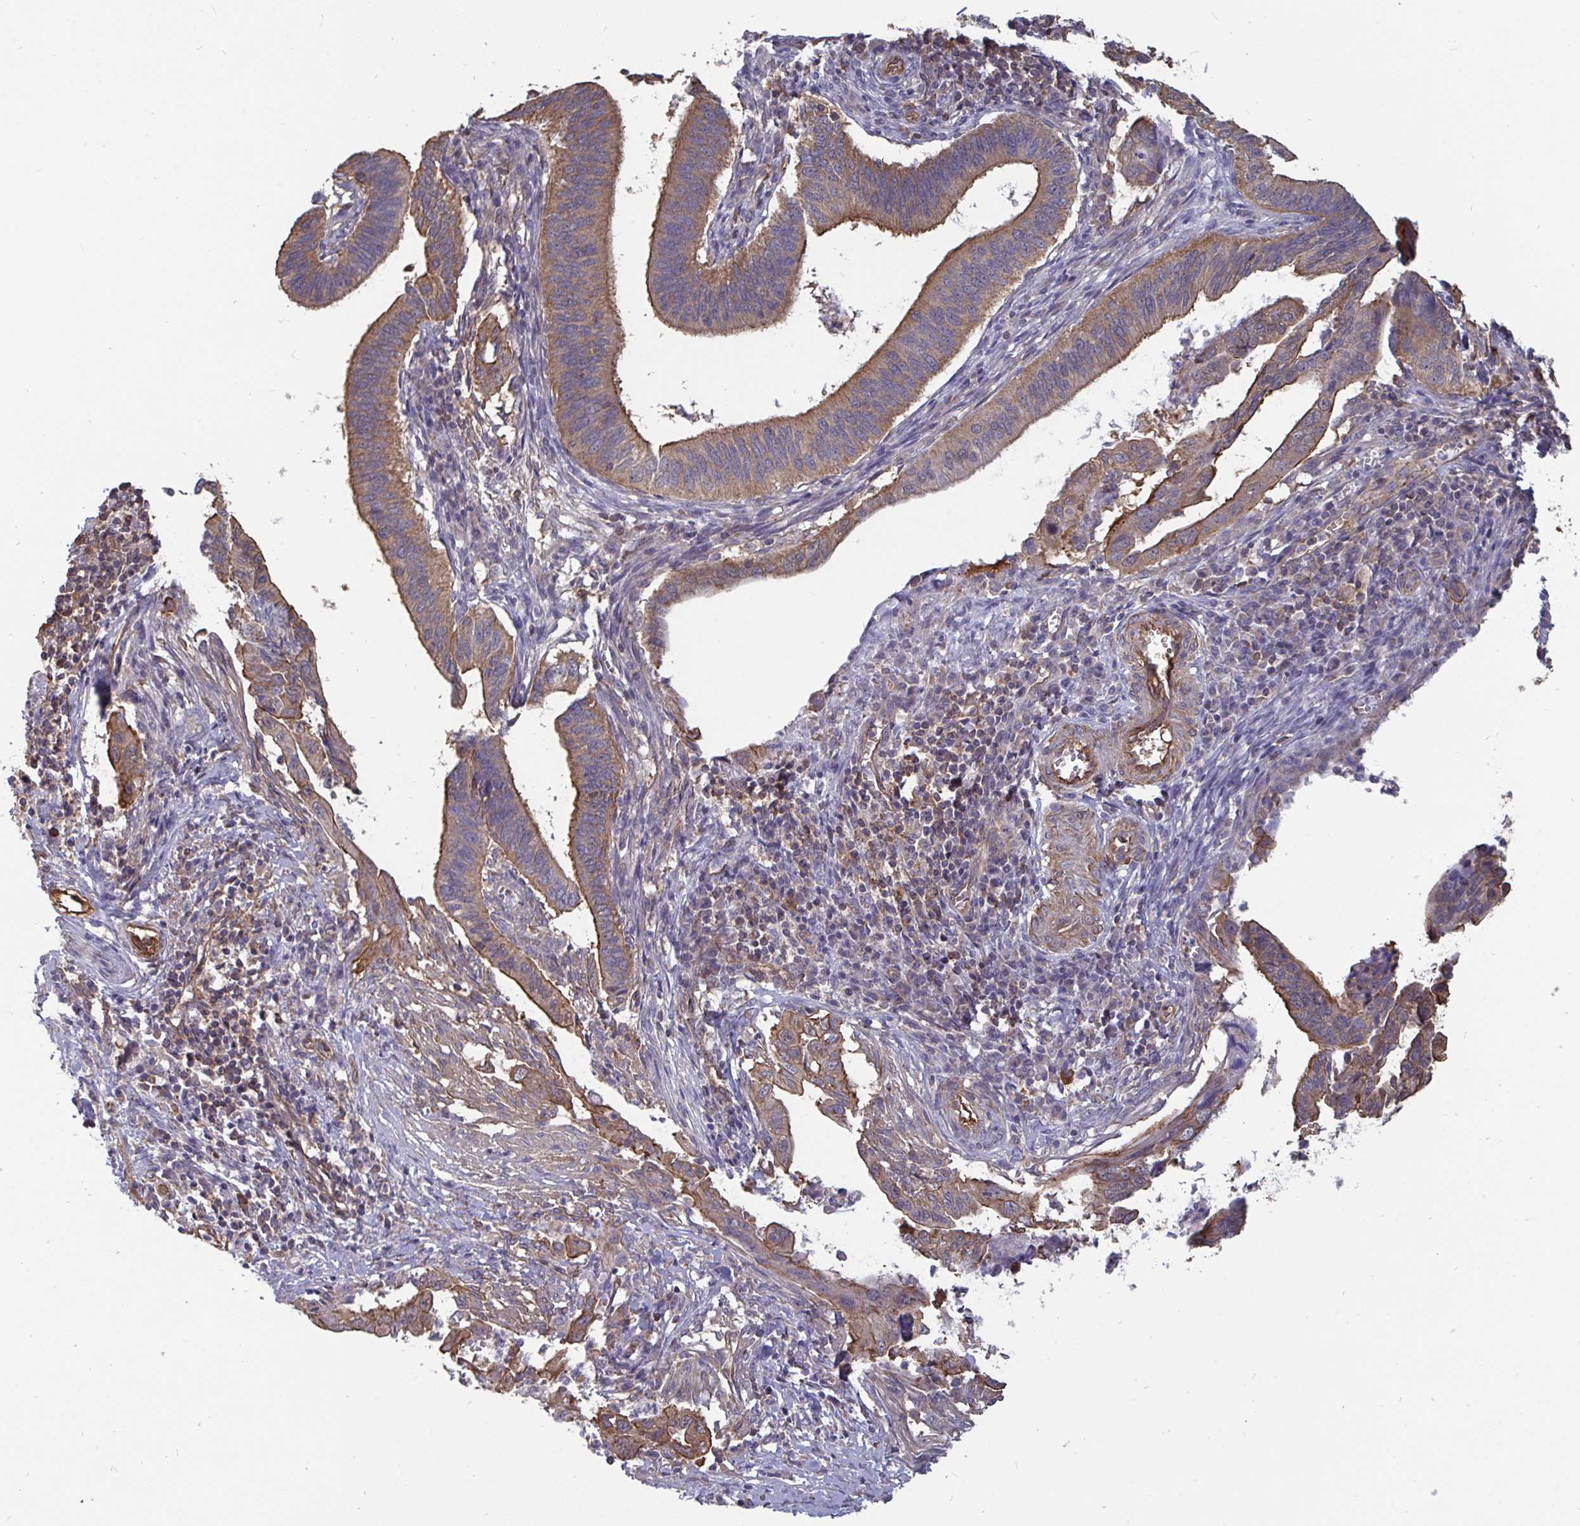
{"staining": {"intensity": "weak", "quantity": "25%-75%", "location": "cytoplasmic/membranous"}, "tissue": "cervical cancer", "cell_type": "Tumor cells", "image_type": "cancer", "snomed": [{"axis": "morphology", "description": "Adenocarcinoma, NOS"}, {"axis": "topography", "description": "Cervix"}], "caption": "A histopathology image showing weak cytoplasmic/membranous positivity in approximately 25%-75% of tumor cells in cervical cancer (adenocarcinoma), as visualized by brown immunohistochemical staining.", "gene": "ISCU", "patient": {"sex": "female", "age": 42}}